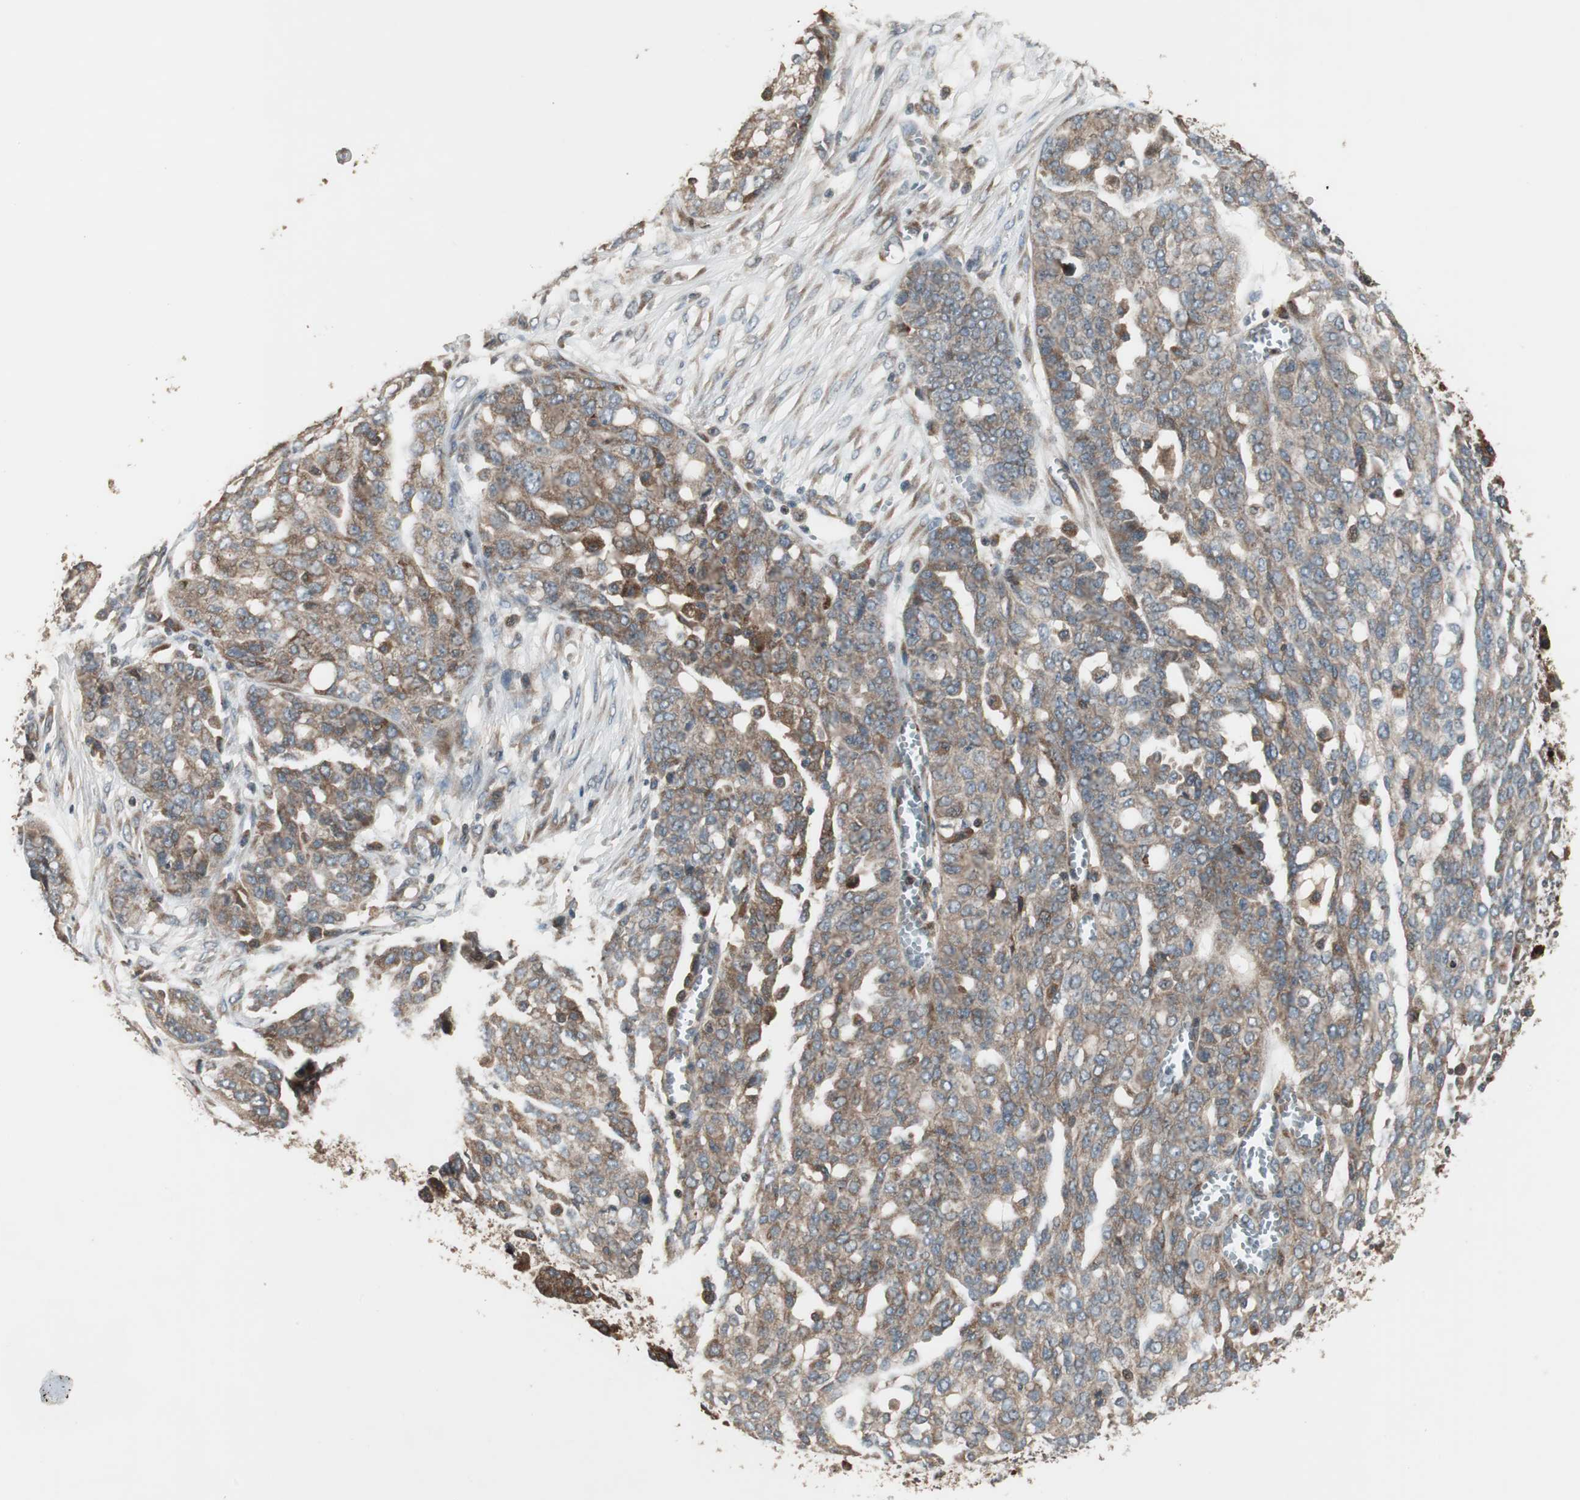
{"staining": {"intensity": "weak", "quantity": ">75%", "location": "cytoplasmic/membranous"}, "tissue": "ovarian cancer", "cell_type": "Tumor cells", "image_type": "cancer", "snomed": [{"axis": "morphology", "description": "Cystadenocarcinoma, serous, NOS"}, {"axis": "topography", "description": "Soft tissue"}, {"axis": "topography", "description": "Ovary"}], "caption": "Ovarian serous cystadenocarcinoma tissue shows weak cytoplasmic/membranous expression in about >75% of tumor cells", "gene": "SFRP1", "patient": {"sex": "female", "age": 57}}